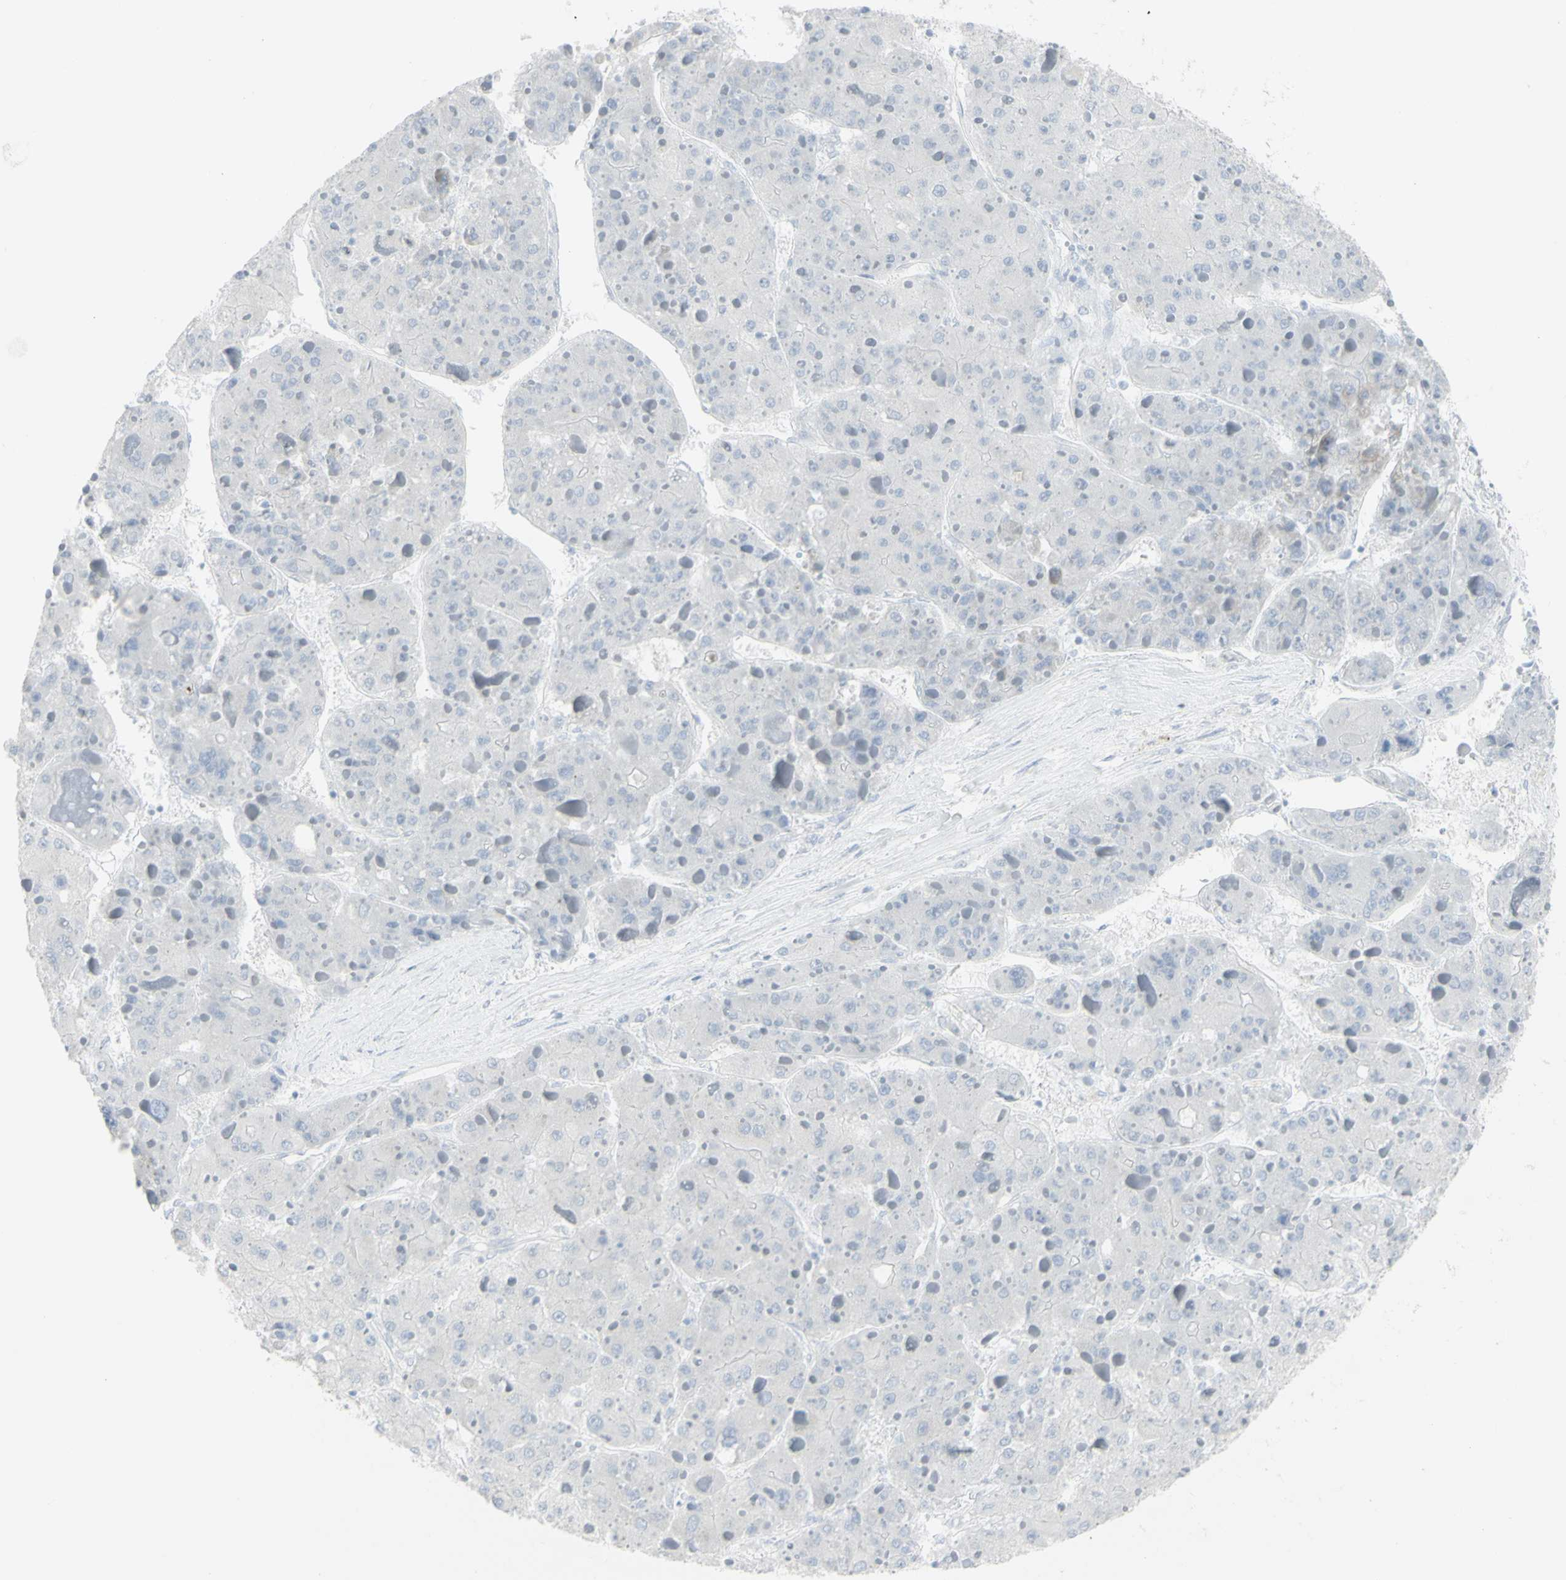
{"staining": {"intensity": "negative", "quantity": "none", "location": "none"}, "tissue": "liver cancer", "cell_type": "Tumor cells", "image_type": "cancer", "snomed": [{"axis": "morphology", "description": "Carcinoma, Hepatocellular, NOS"}, {"axis": "topography", "description": "Liver"}], "caption": "Tumor cells are negative for brown protein staining in liver cancer. Nuclei are stained in blue.", "gene": "ENSG00000198211", "patient": {"sex": "female", "age": 73}}